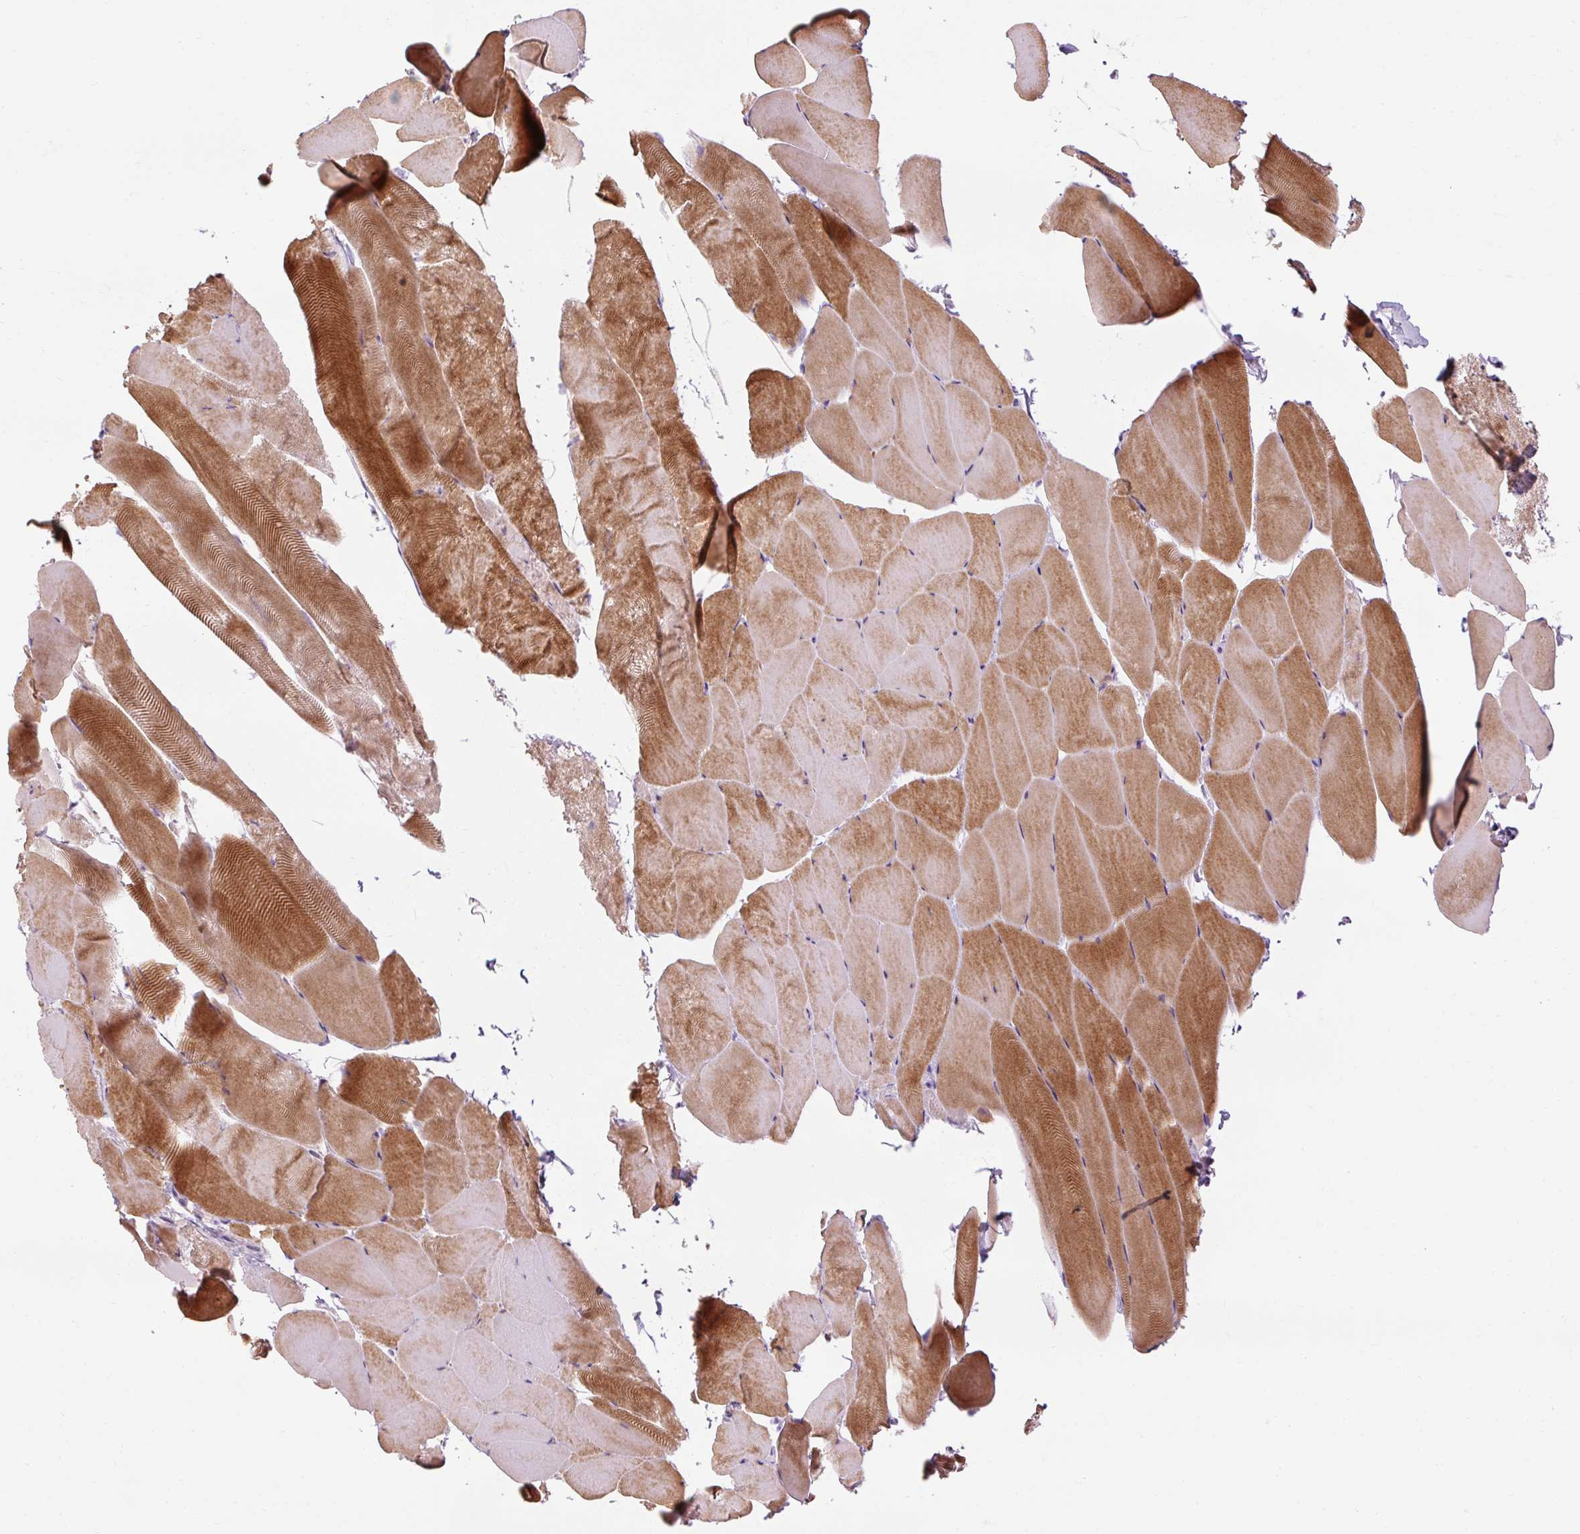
{"staining": {"intensity": "moderate", "quantity": "25%-75%", "location": "cytoplasmic/membranous"}, "tissue": "skeletal muscle", "cell_type": "Myocytes", "image_type": "normal", "snomed": [{"axis": "morphology", "description": "Normal tissue, NOS"}, {"axis": "topography", "description": "Skeletal muscle"}], "caption": "Benign skeletal muscle was stained to show a protein in brown. There is medium levels of moderate cytoplasmic/membranous expression in about 25%-75% of myocytes.", "gene": "TIGD2", "patient": {"sex": "female", "age": 64}}